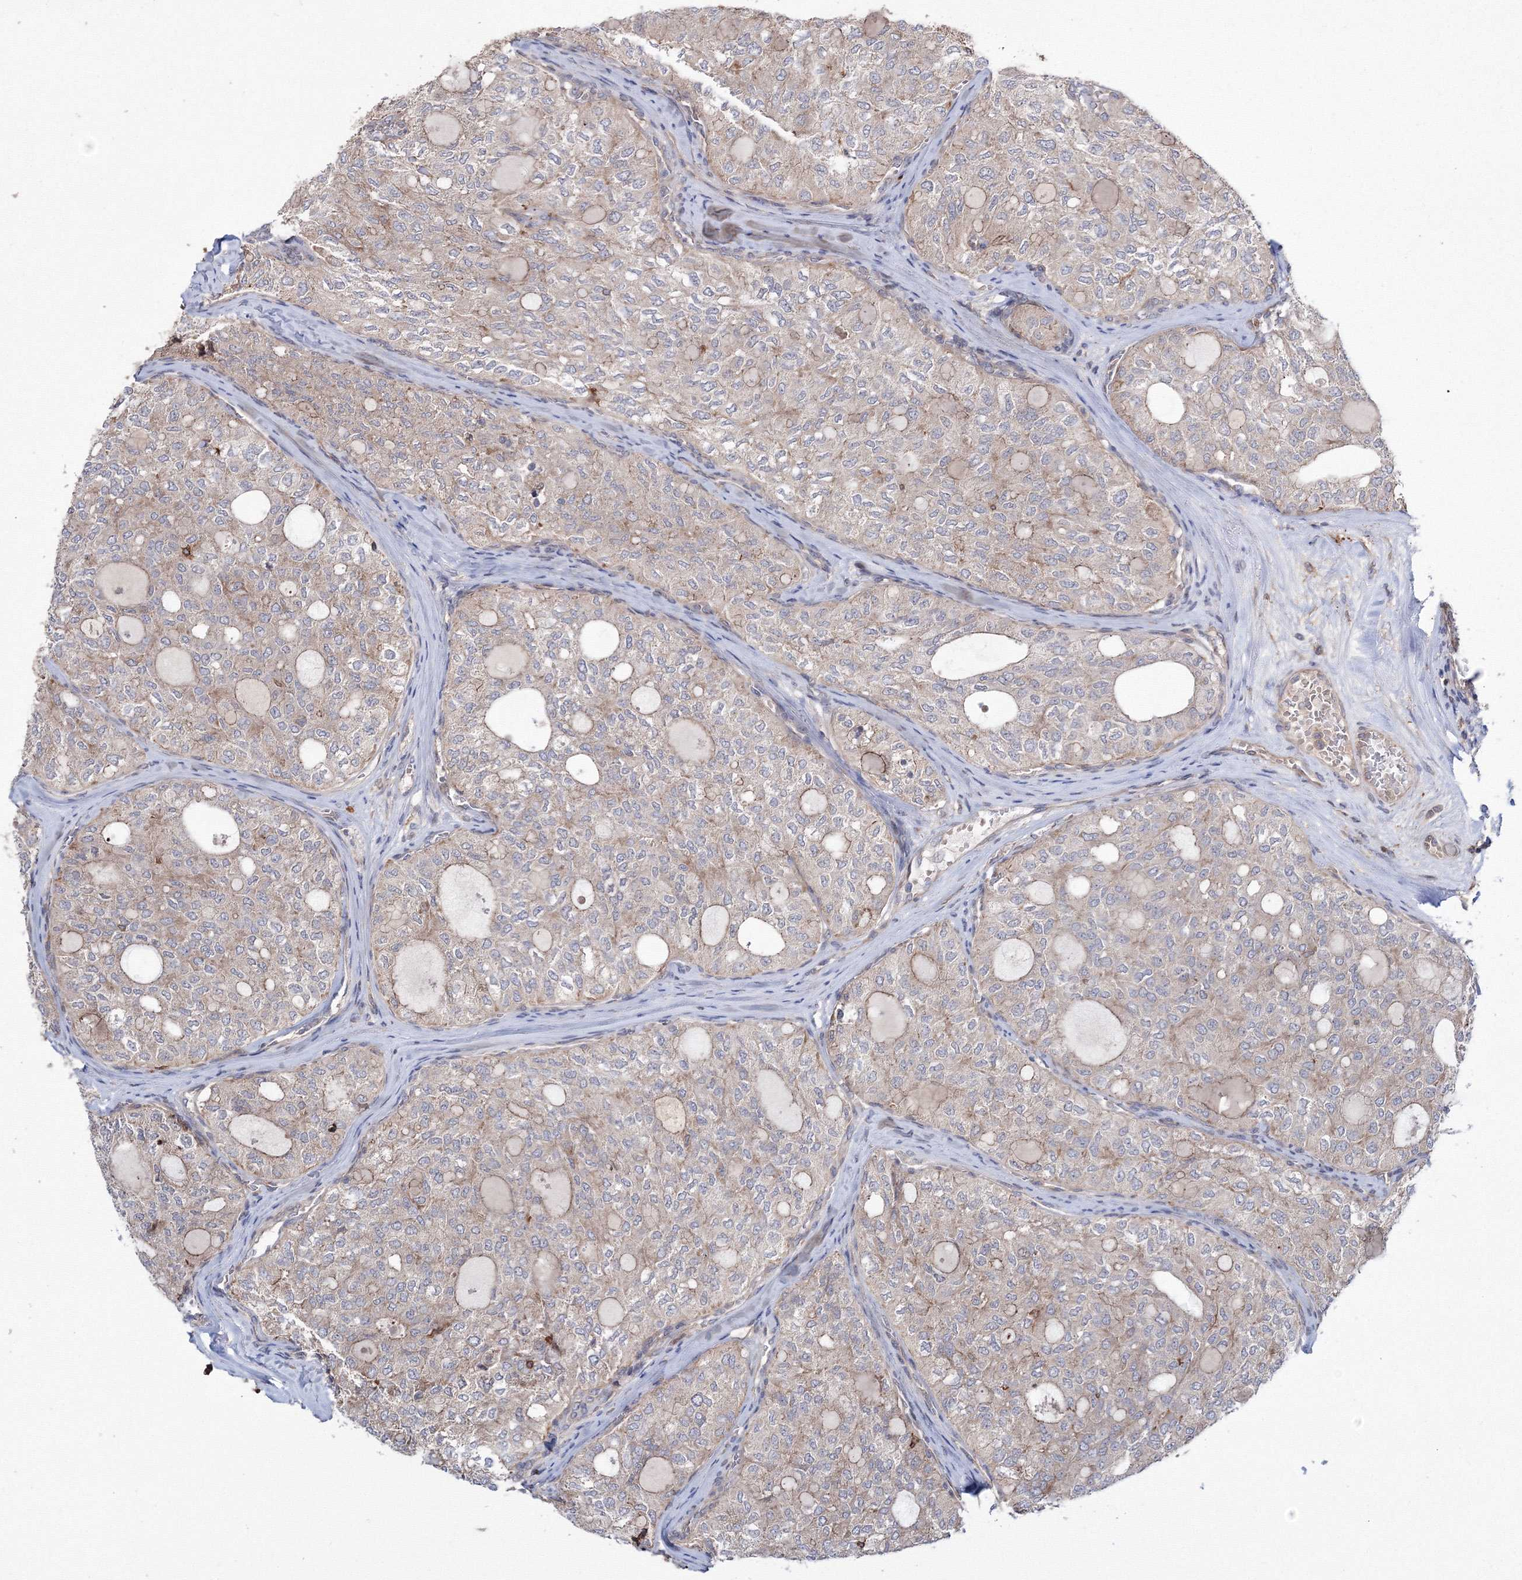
{"staining": {"intensity": "weak", "quantity": "<25%", "location": "cytoplasmic/membranous"}, "tissue": "thyroid cancer", "cell_type": "Tumor cells", "image_type": "cancer", "snomed": [{"axis": "morphology", "description": "Follicular adenoma carcinoma, NOS"}, {"axis": "topography", "description": "Thyroid gland"}], "caption": "High power microscopy histopathology image of an immunohistochemistry (IHC) micrograph of follicular adenoma carcinoma (thyroid), revealing no significant staining in tumor cells. (Immunohistochemistry, brightfield microscopy, high magnification).", "gene": "RANBP3L", "patient": {"sex": "male", "age": 75}}